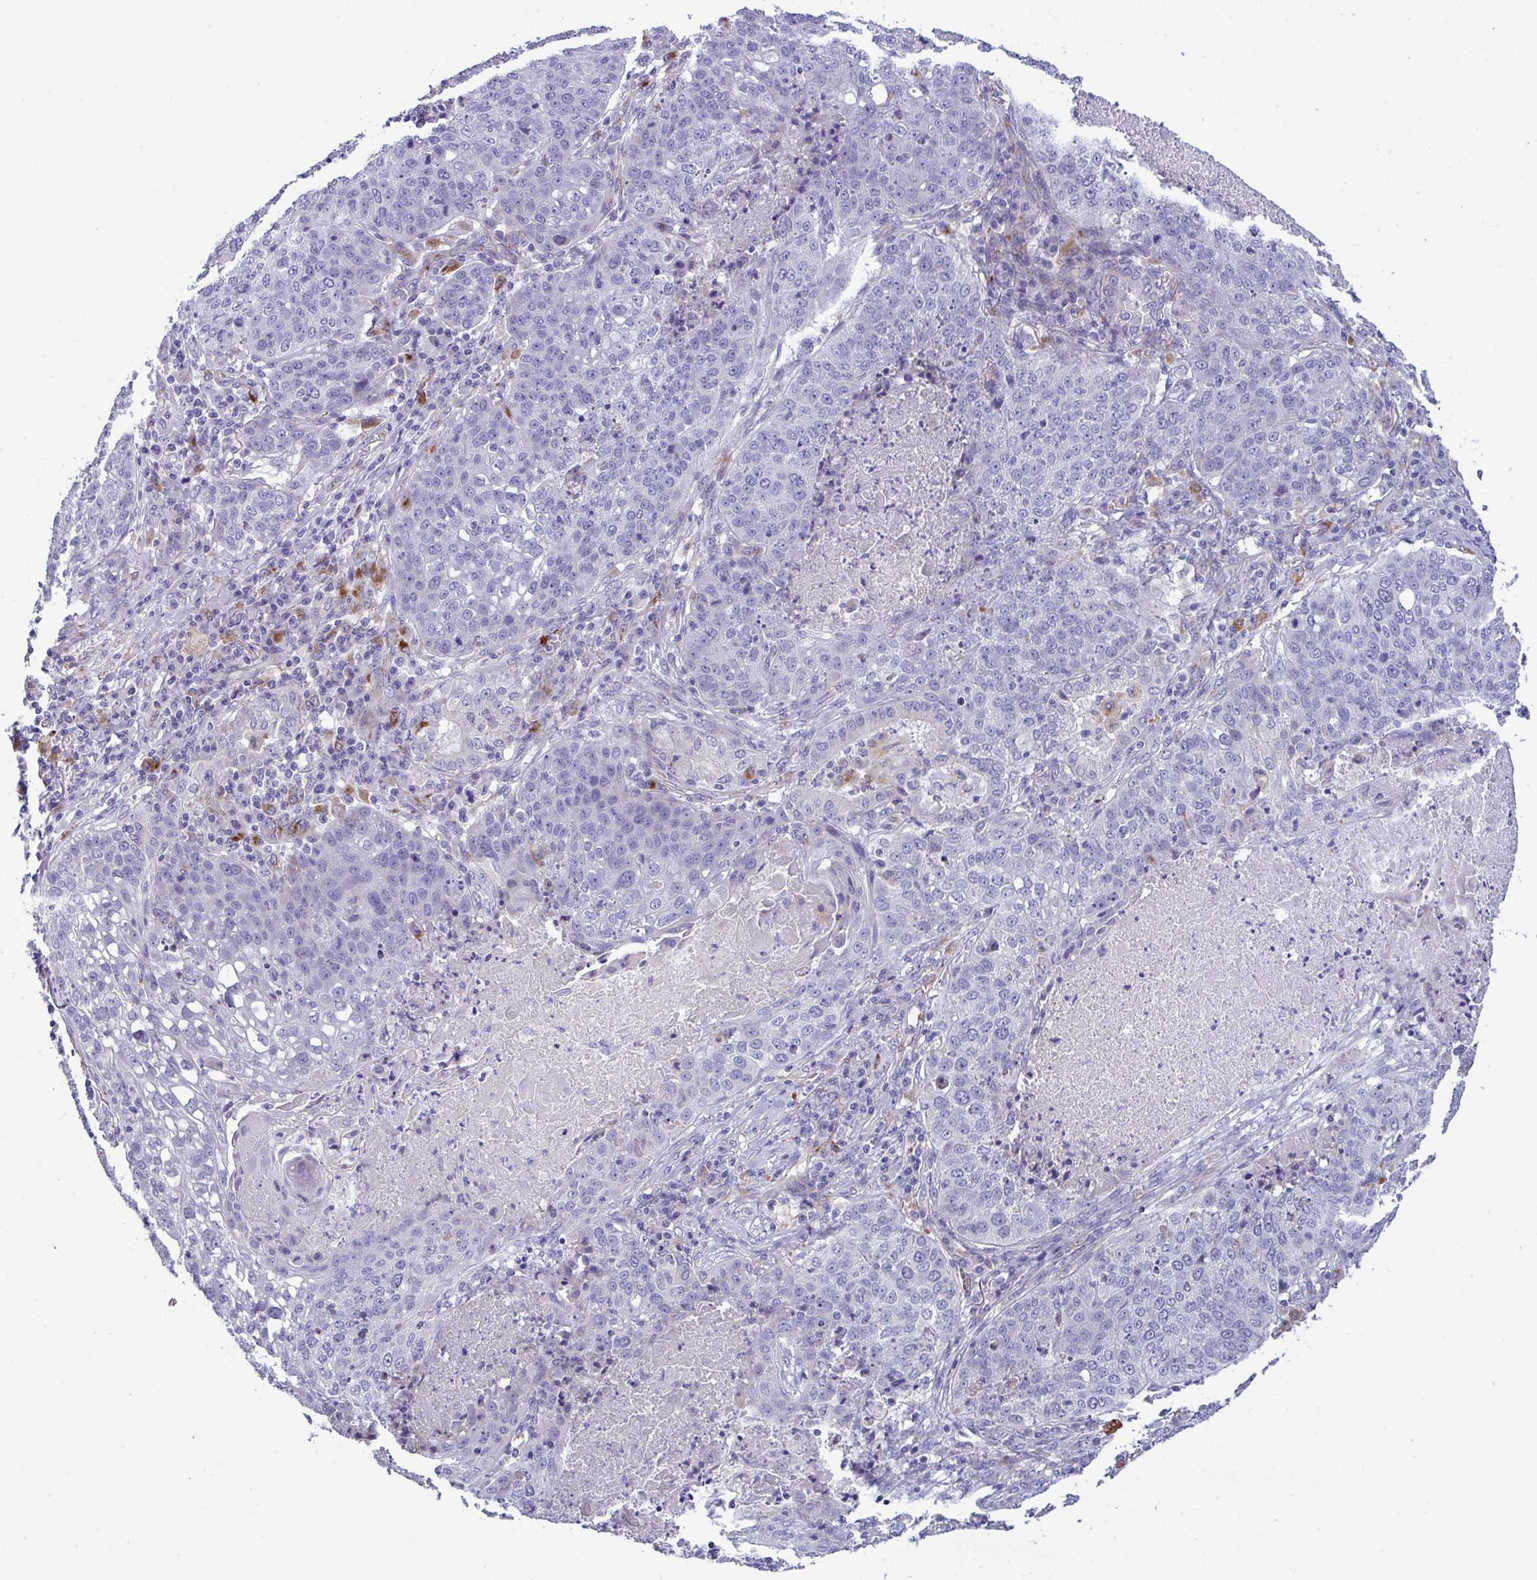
{"staining": {"intensity": "negative", "quantity": "none", "location": "none"}, "tissue": "lung cancer", "cell_type": "Tumor cells", "image_type": "cancer", "snomed": [{"axis": "morphology", "description": "Squamous cell carcinoma, NOS"}, {"axis": "topography", "description": "Lung"}], "caption": "This is a histopathology image of immunohistochemistry staining of lung squamous cell carcinoma, which shows no expression in tumor cells.", "gene": "TOR1AIP2", "patient": {"sex": "male", "age": 63}}